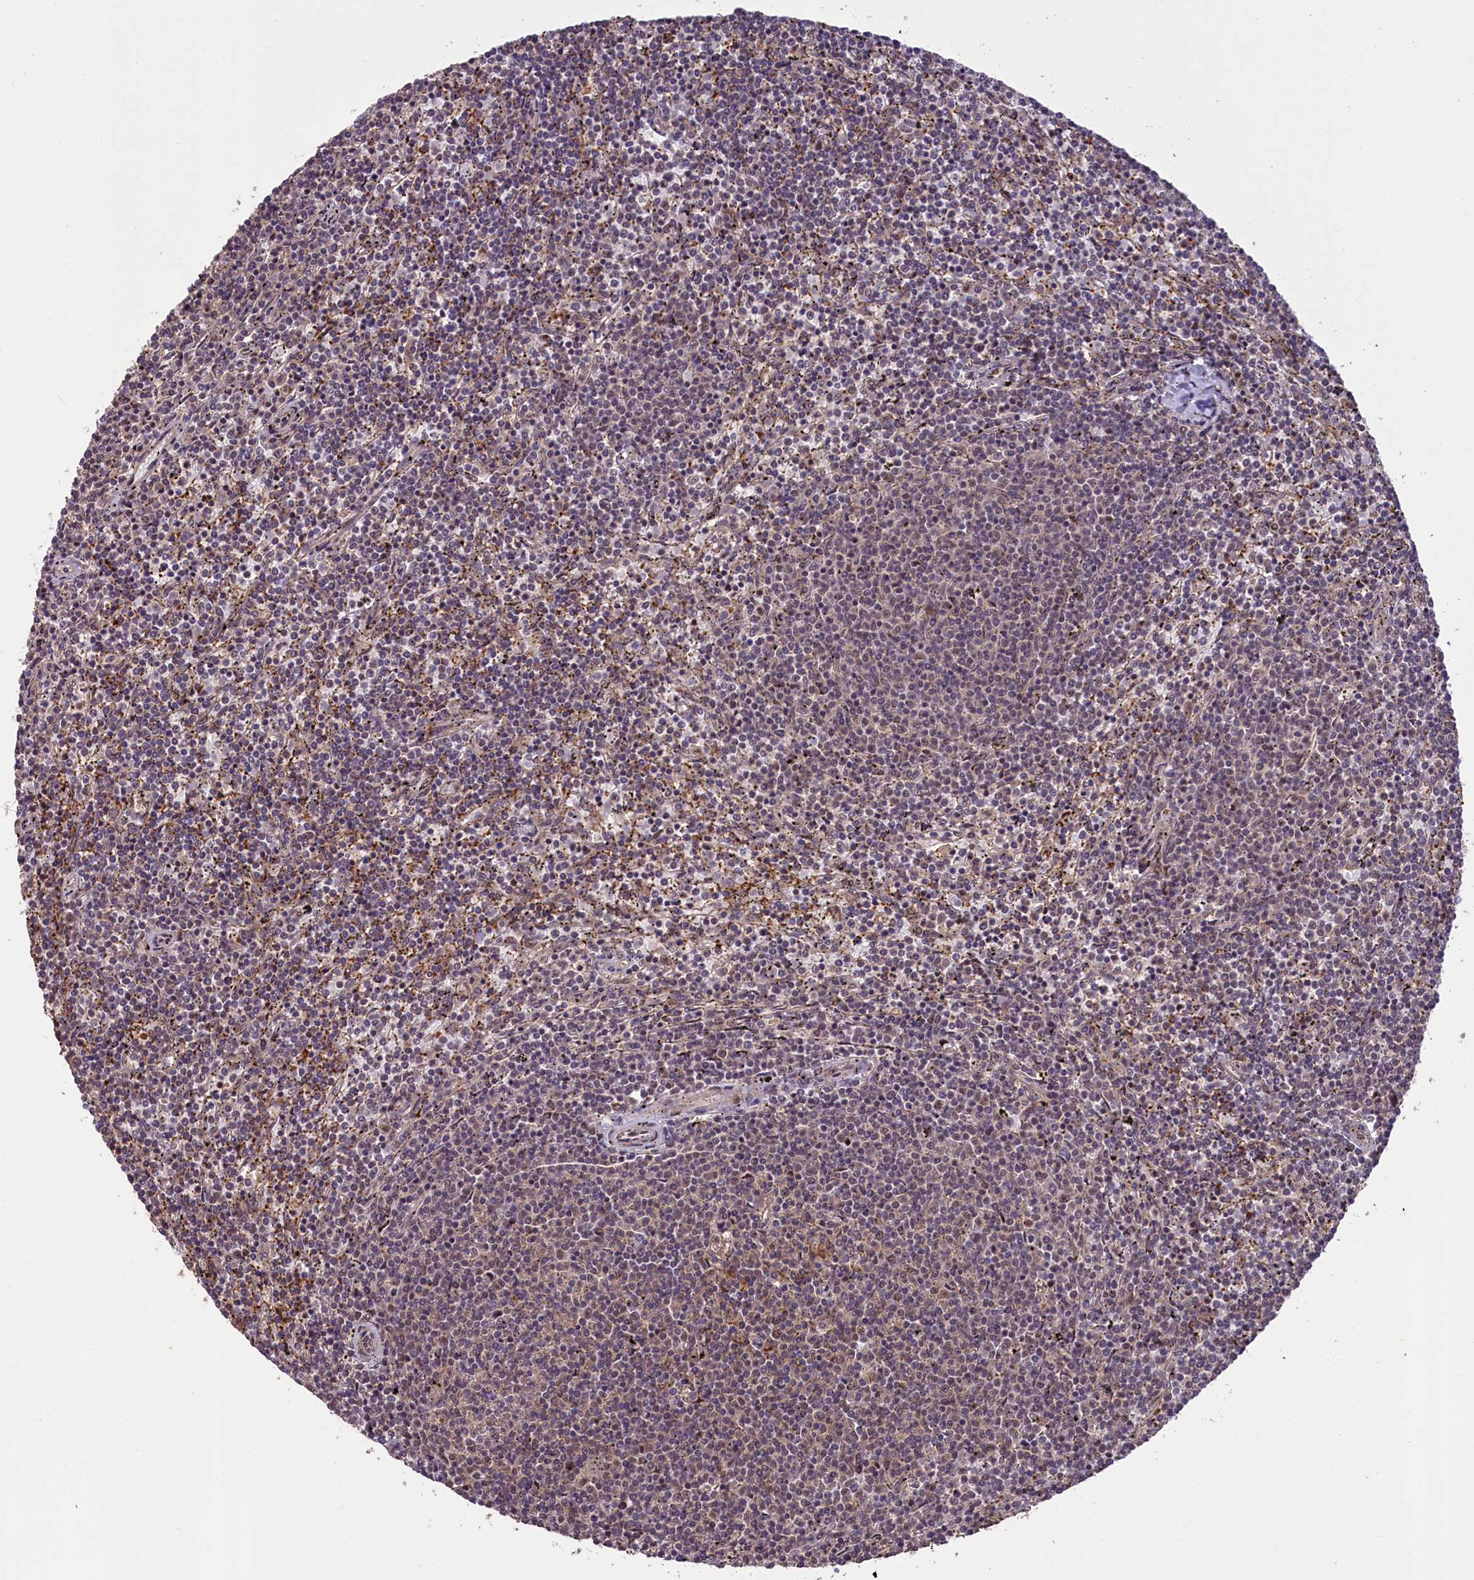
{"staining": {"intensity": "negative", "quantity": "none", "location": "none"}, "tissue": "lymphoma", "cell_type": "Tumor cells", "image_type": "cancer", "snomed": [{"axis": "morphology", "description": "Malignant lymphoma, non-Hodgkin's type, Low grade"}, {"axis": "topography", "description": "Spleen"}], "caption": "This is an immunohistochemistry histopathology image of lymphoma. There is no staining in tumor cells.", "gene": "FUZ", "patient": {"sex": "female", "age": 50}}